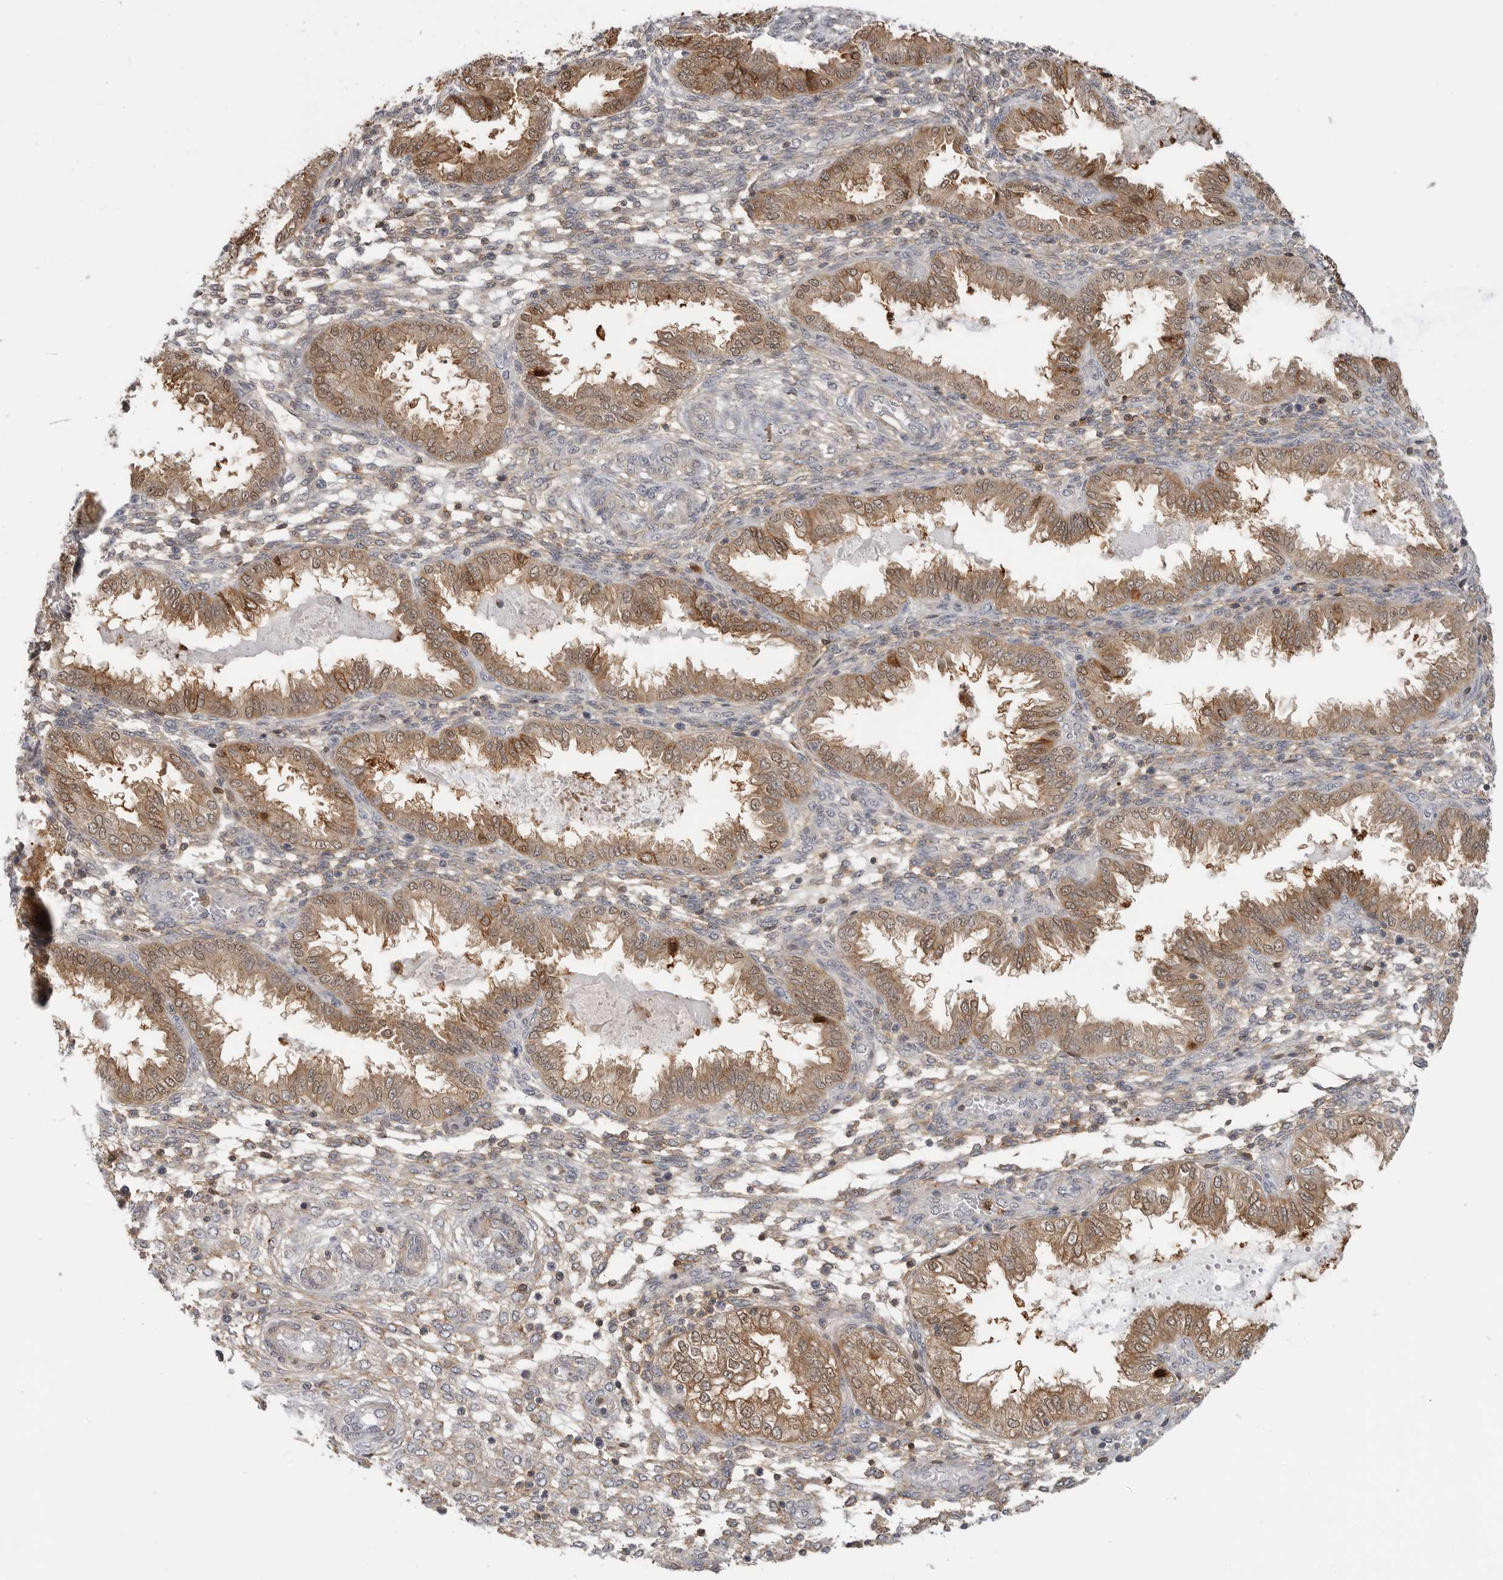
{"staining": {"intensity": "weak", "quantity": "<25%", "location": "cytoplasmic/membranous"}, "tissue": "endometrium", "cell_type": "Cells in endometrial stroma", "image_type": "normal", "snomed": [{"axis": "morphology", "description": "Normal tissue, NOS"}, {"axis": "topography", "description": "Endometrium"}], "caption": "High power microscopy photomicrograph of an IHC micrograph of unremarkable endometrium, revealing no significant expression in cells in endometrial stroma.", "gene": "ANXA11", "patient": {"sex": "female", "age": 33}}